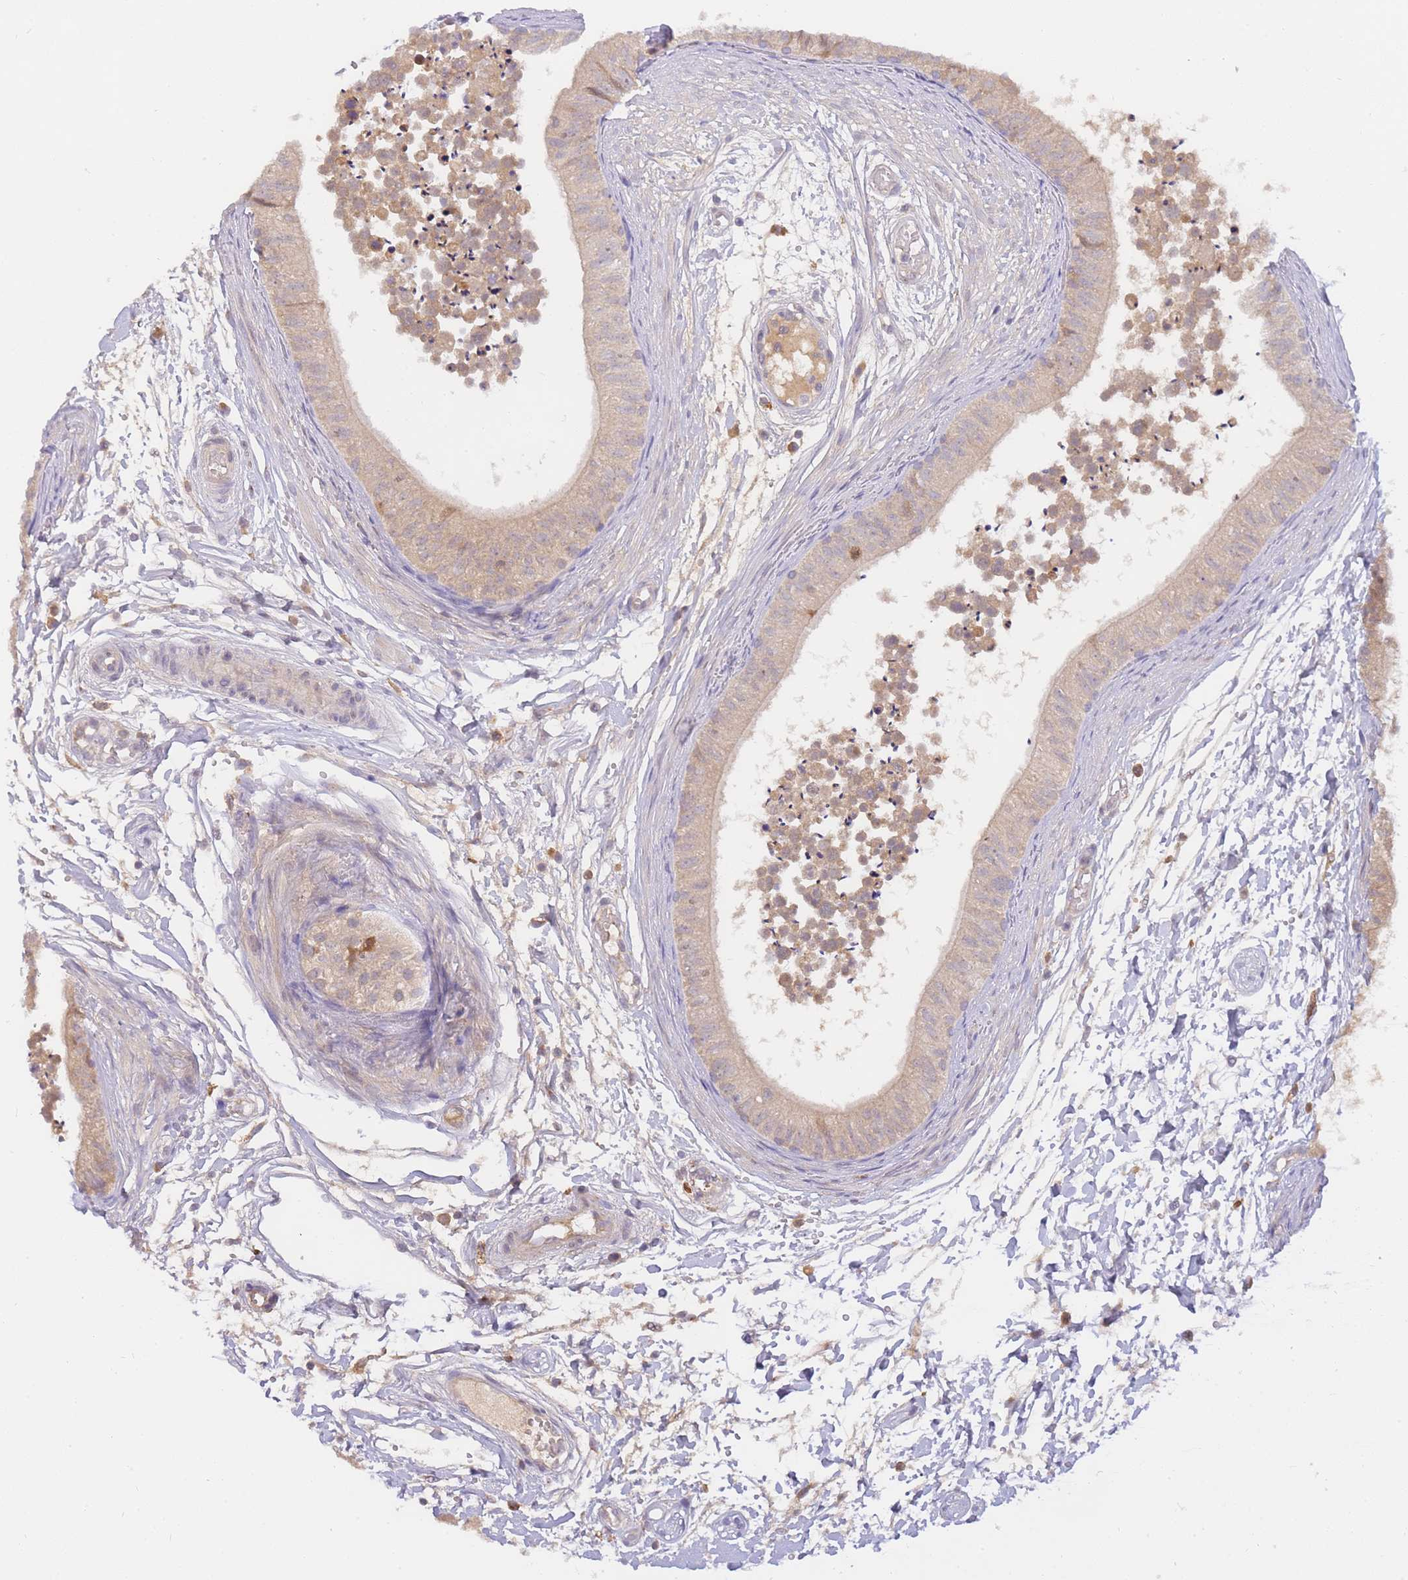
{"staining": {"intensity": "weak", "quantity": "25%-75%", "location": "cytoplasmic/membranous"}, "tissue": "epididymis", "cell_type": "Glandular cells", "image_type": "normal", "snomed": [{"axis": "morphology", "description": "Normal tissue, NOS"}, {"axis": "topography", "description": "Epididymis"}], "caption": "DAB (3,3'-diaminobenzidine) immunohistochemical staining of benign epididymis shows weak cytoplasmic/membranous protein expression in about 25%-75% of glandular cells.", "gene": "ZNF577", "patient": {"sex": "male", "age": 15}}